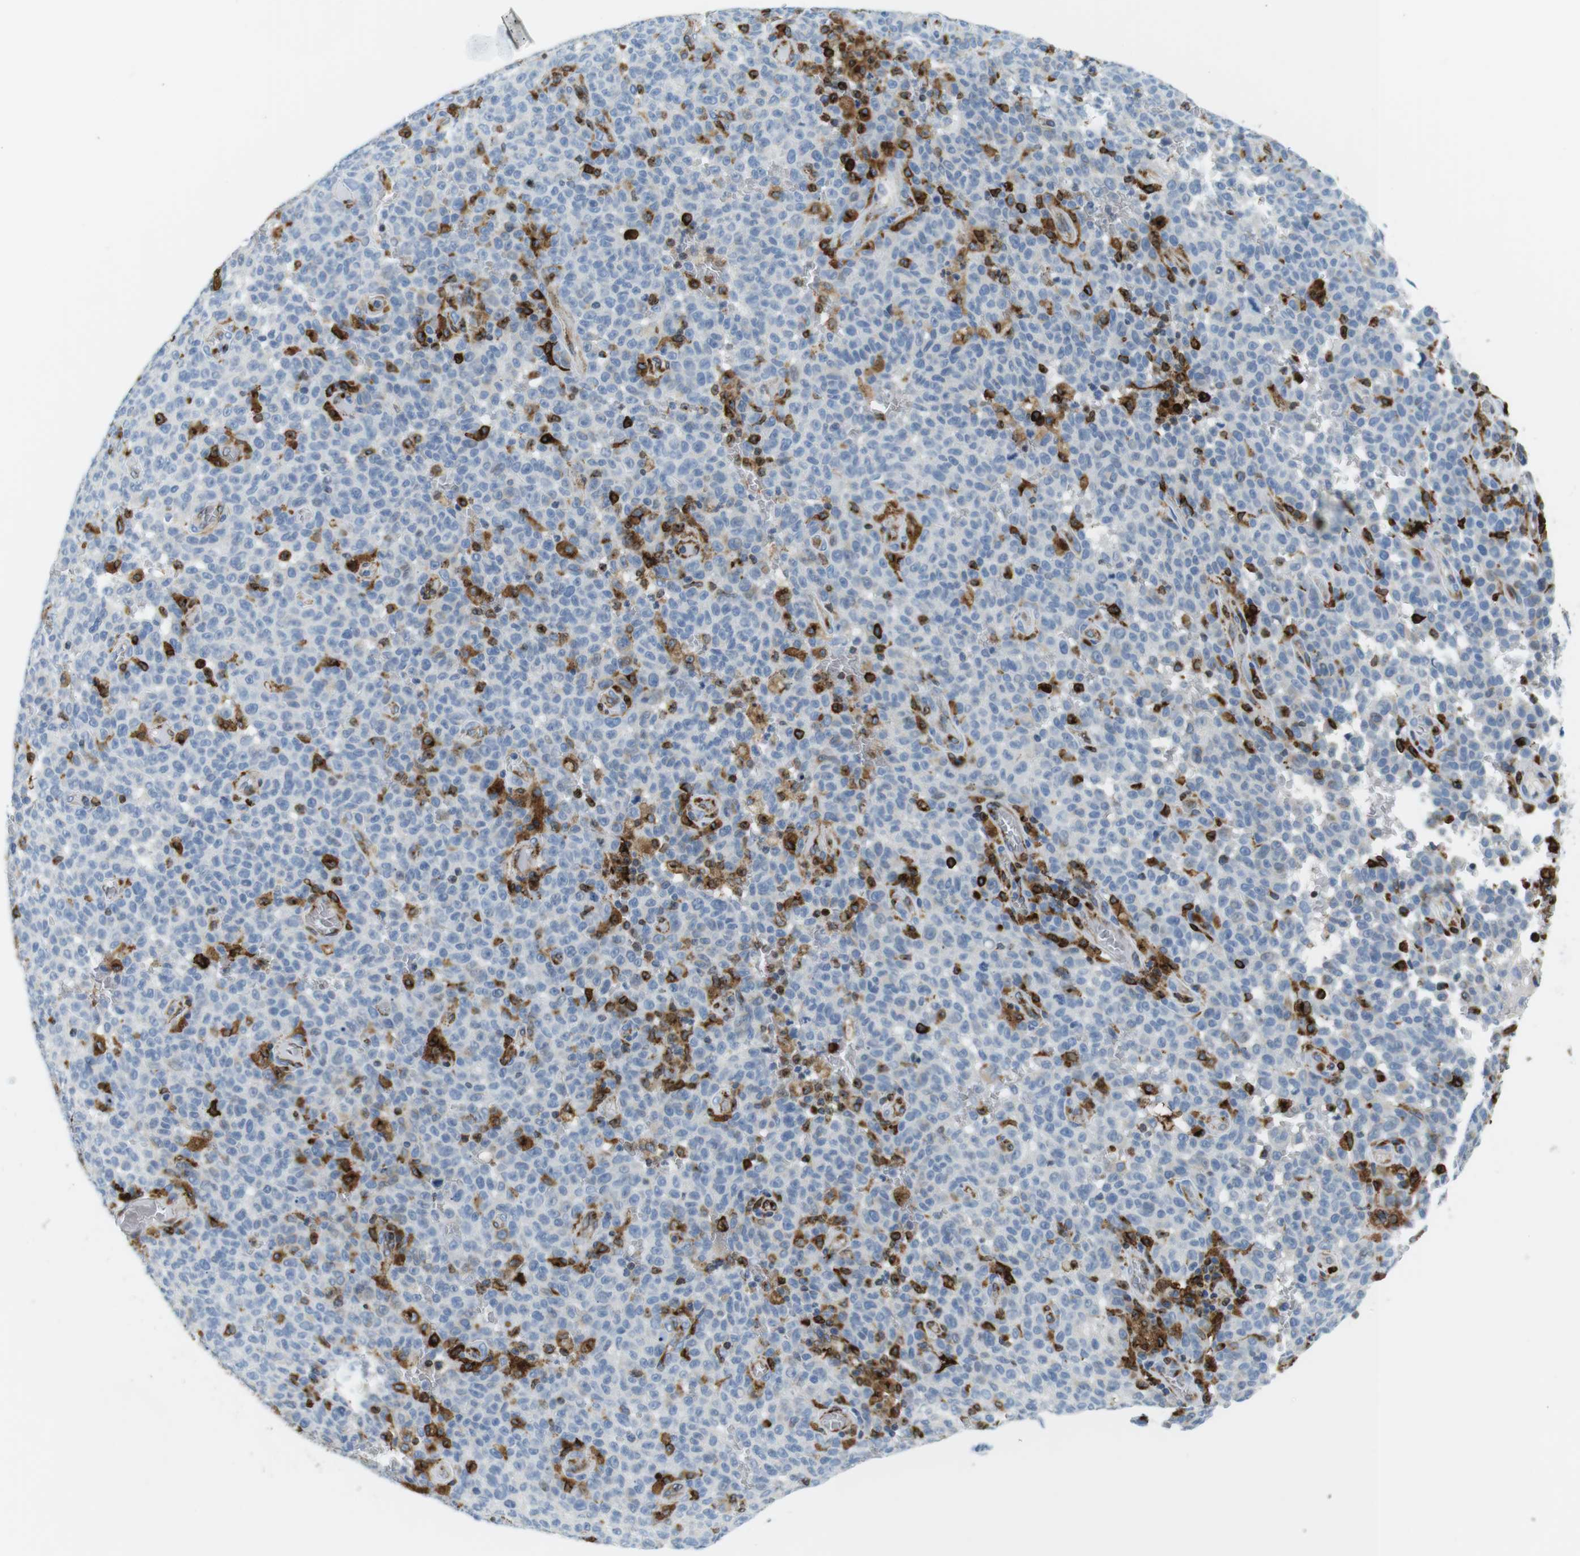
{"staining": {"intensity": "moderate", "quantity": "<25%", "location": "cytoplasmic/membranous"}, "tissue": "melanoma", "cell_type": "Tumor cells", "image_type": "cancer", "snomed": [{"axis": "morphology", "description": "Malignant melanoma, NOS"}, {"axis": "topography", "description": "Skin"}], "caption": "A brown stain shows moderate cytoplasmic/membranous staining of a protein in melanoma tumor cells. Nuclei are stained in blue.", "gene": "CIITA", "patient": {"sex": "female", "age": 82}}